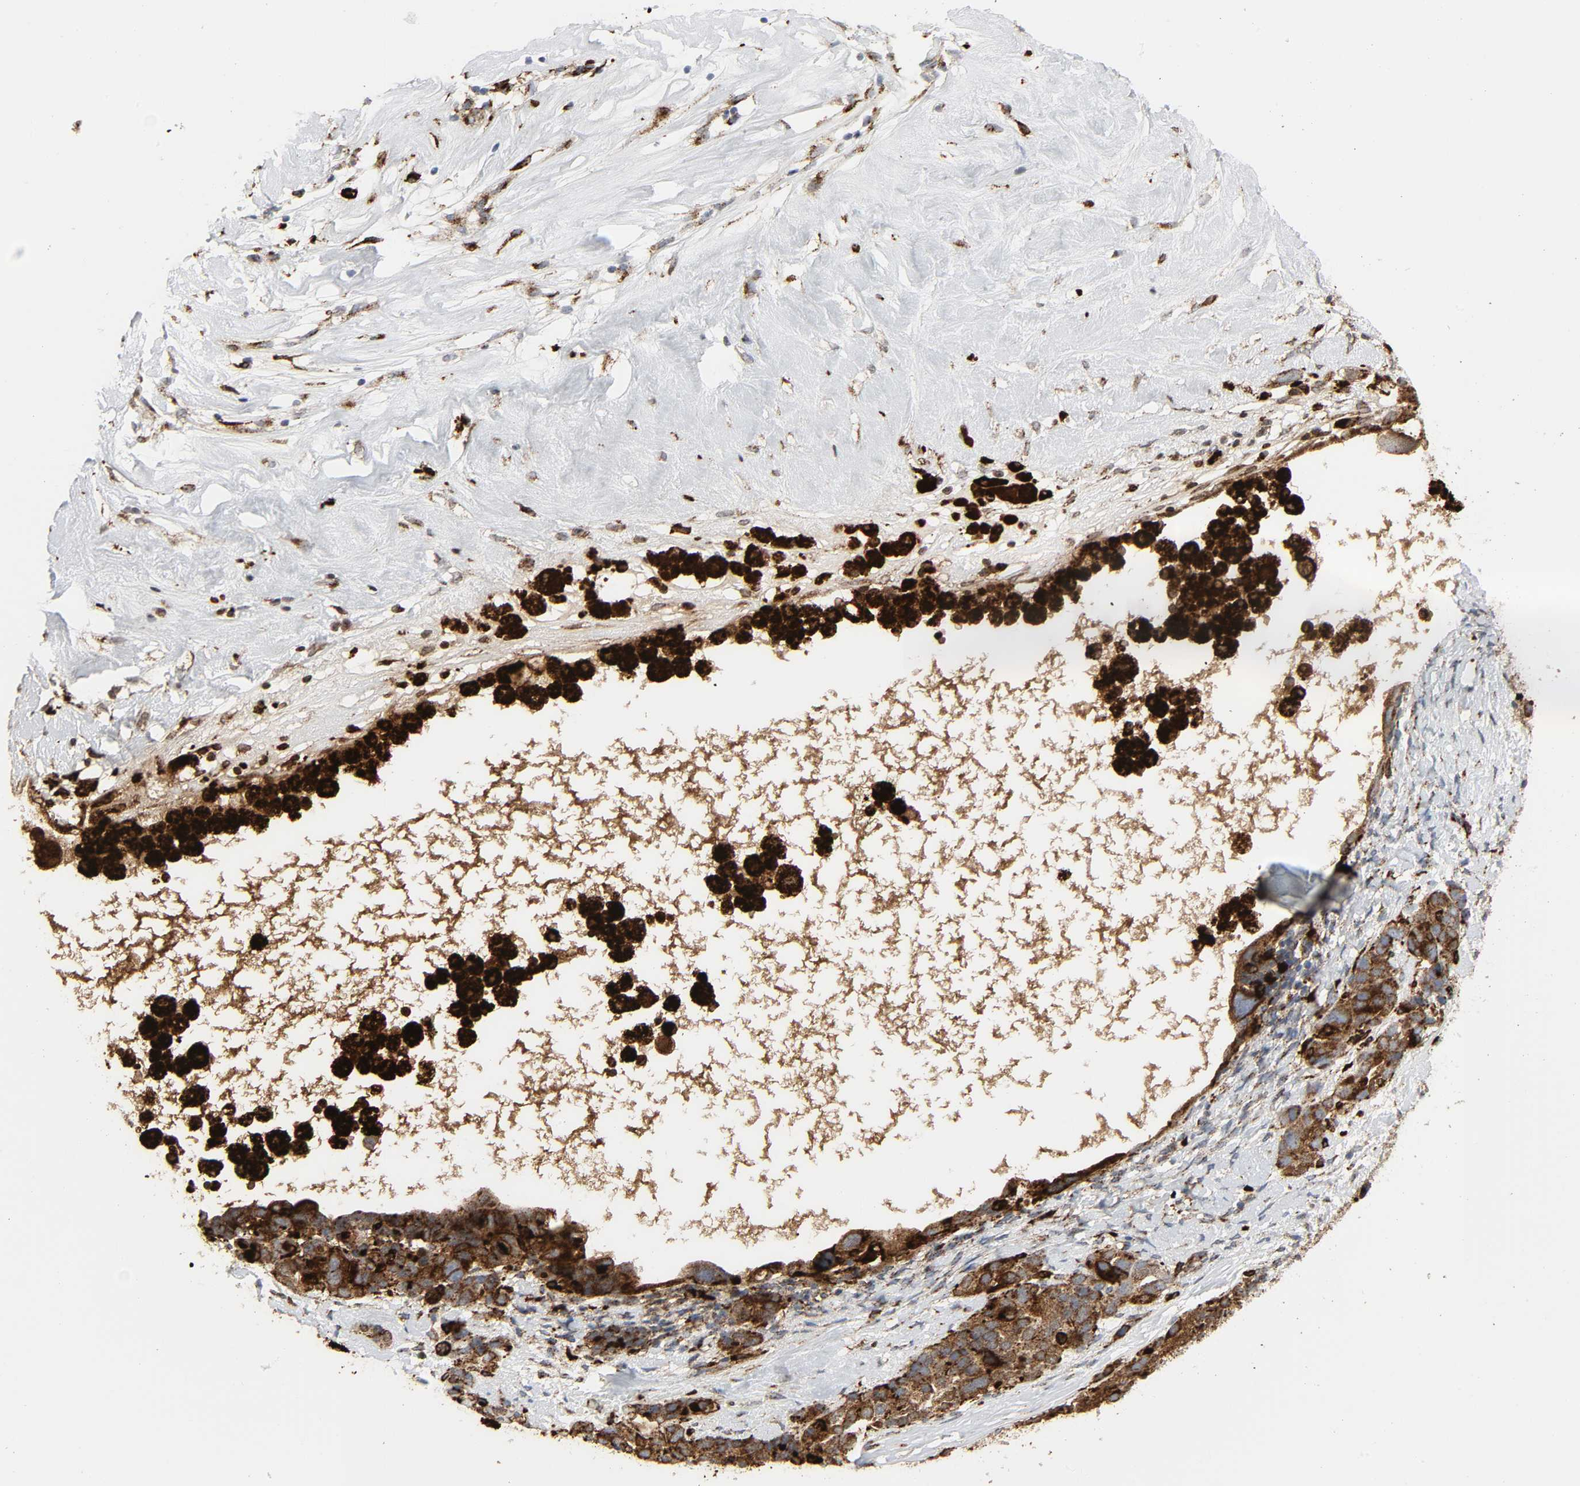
{"staining": {"intensity": "moderate", "quantity": ">75%", "location": "cytoplasmic/membranous"}, "tissue": "ovarian cancer", "cell_type": "Tumor cells", "image_type": "cancer", "snomed": [{"axis": "morphology", "description": "Cystadenocarcinoma, serous, NOS"}, {"axis": "topography", "description": "Ovary"}], "caption": "This histopathology image exhibits immunohistochemistry (IHC) staining of human ovarian serous cystadenocarcinoma, with medium moderate cytoplasmic/membranous expression in about >75% of tumor cells.", "gene": "PSAP", "patient": {"sex": "female", "age": 66}}